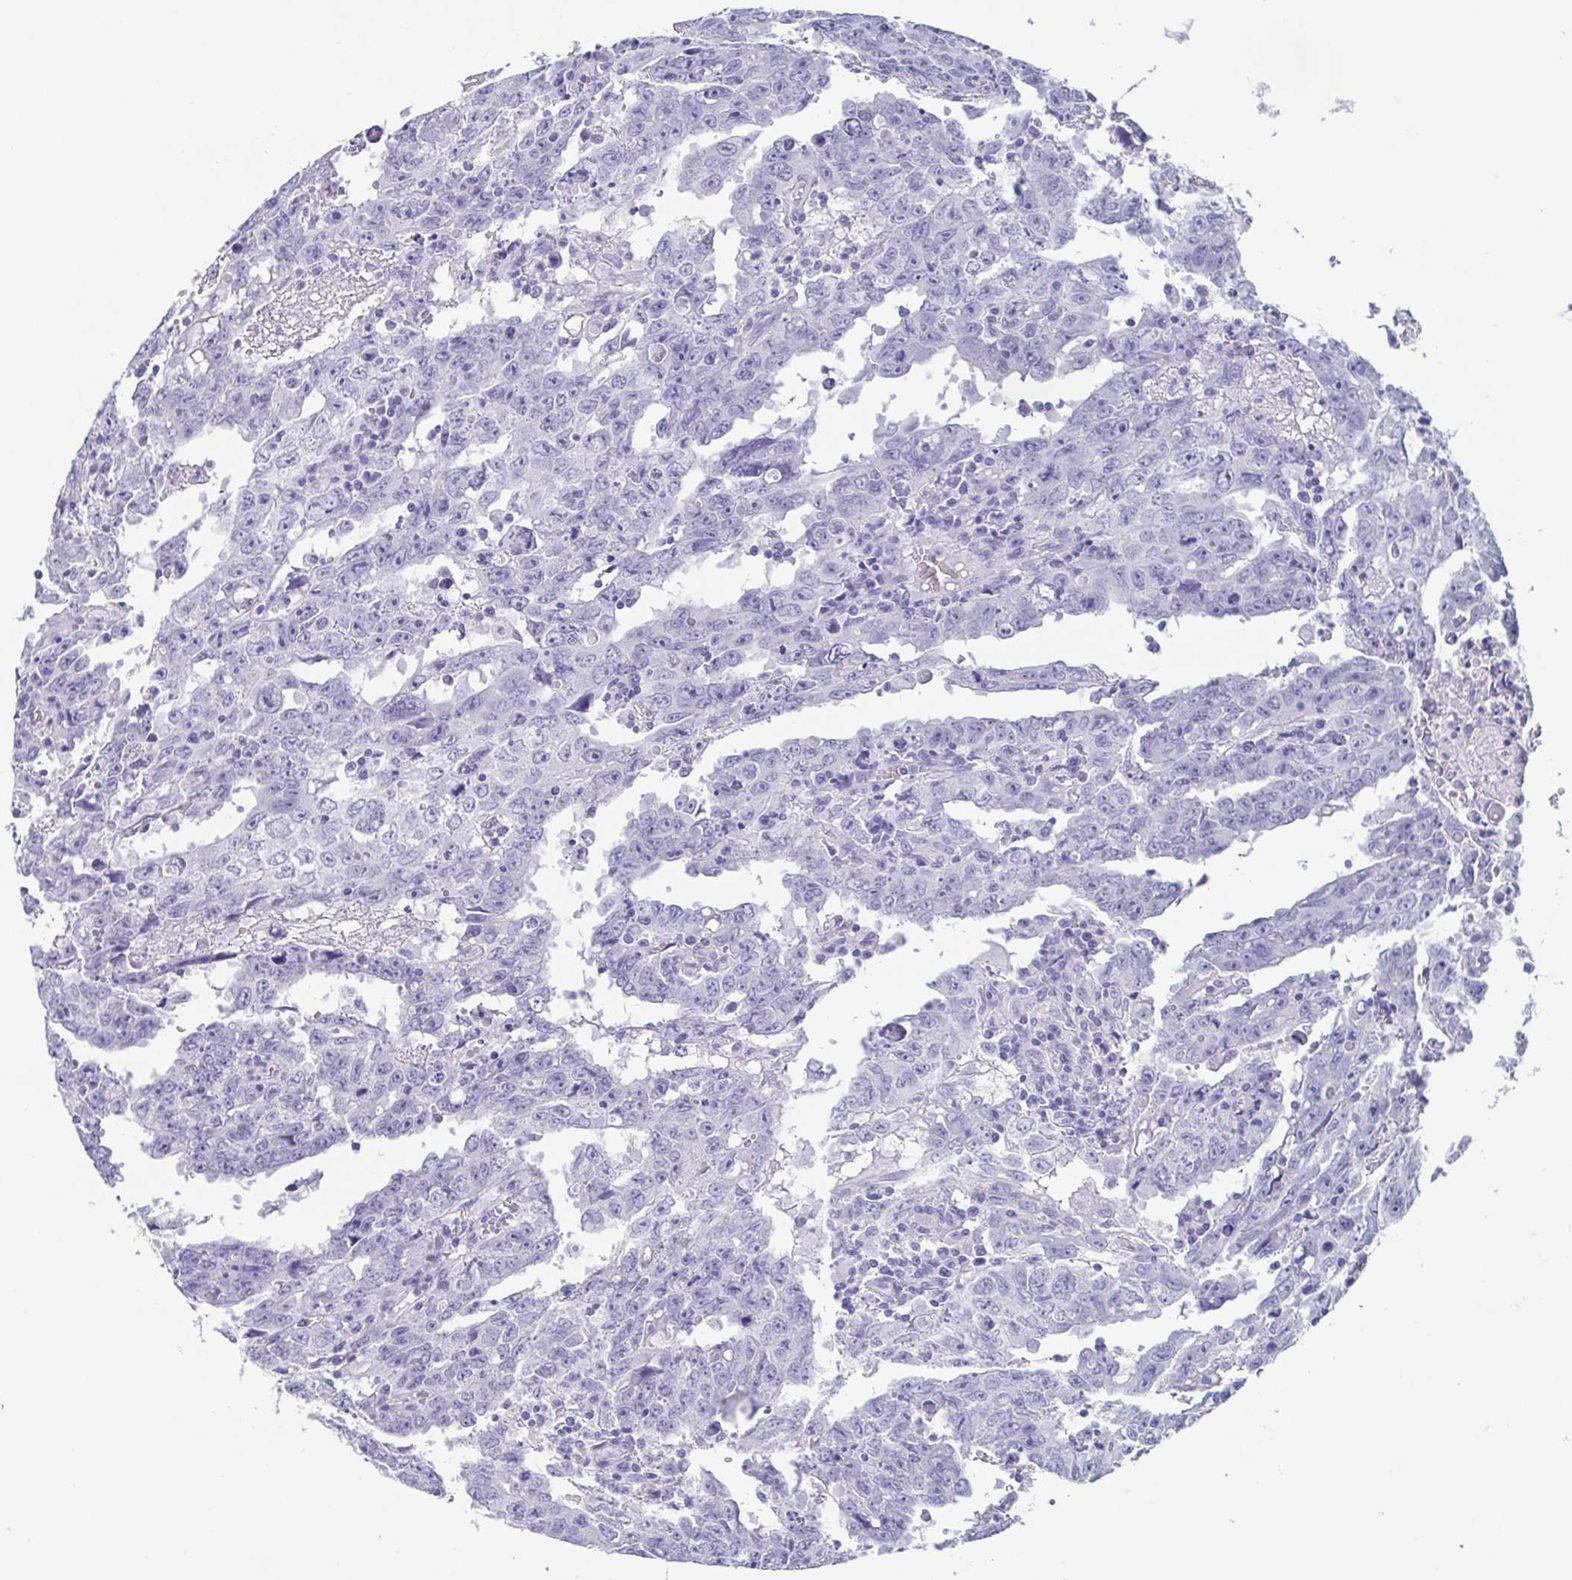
{"staining": {"intensity": "negative", "quantity": "none", "location": "none"}, "tissue": "testis cancer", "cell_type": "Tumor cells", "image_type": "cancer", "snomed": [{"axis": "morphology", "description": "Carcinoma, Embryonal, NOS"}, {"axis": "topography", "description": "Testis"}], "caption": "Protein analysis of testis cancer (embryonal carcinoma) demonstrates no significant staining in tumor cells.", "gene": "SCGN", "patient": {"sex": "male", "age": 22}}